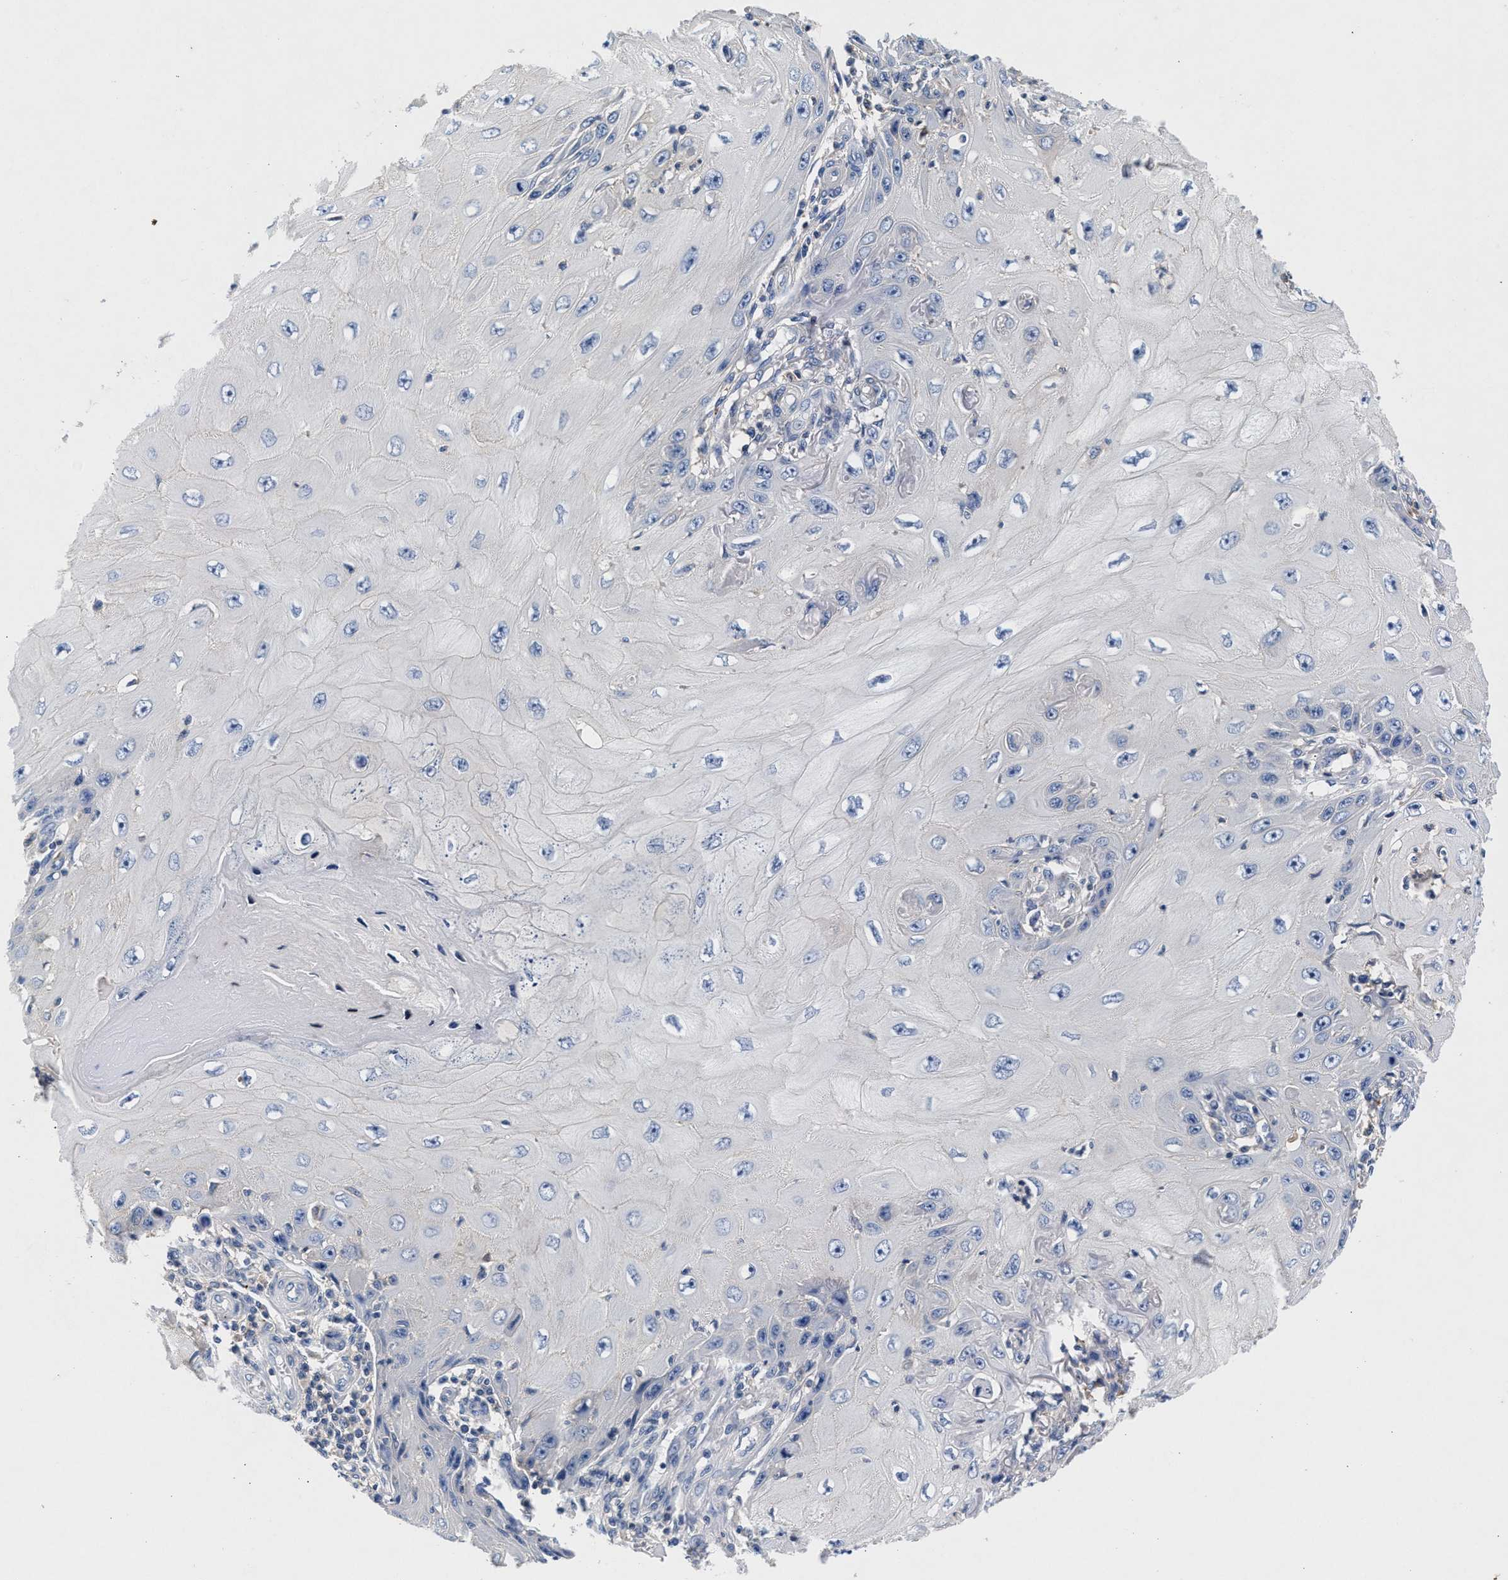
{"staining": {"intensity": "negative", "quantity": "none", "location": "none"}, "tissue": "skin cancer", "cell_type": "Tumor cells", "image_type": "cancer", "snomed": [{"axis": "morphology", "description": "Squamous cell carcinoma, NOS"}, {"axis": "topography", "description": "Skin"}], "caption": "A micrograph of skin squamous cell carcinoma stained for a protein exhibits no brown staining in tumor cells.", "gene": "GNAI3", "patient": {"sex": "female", "age": 73}}